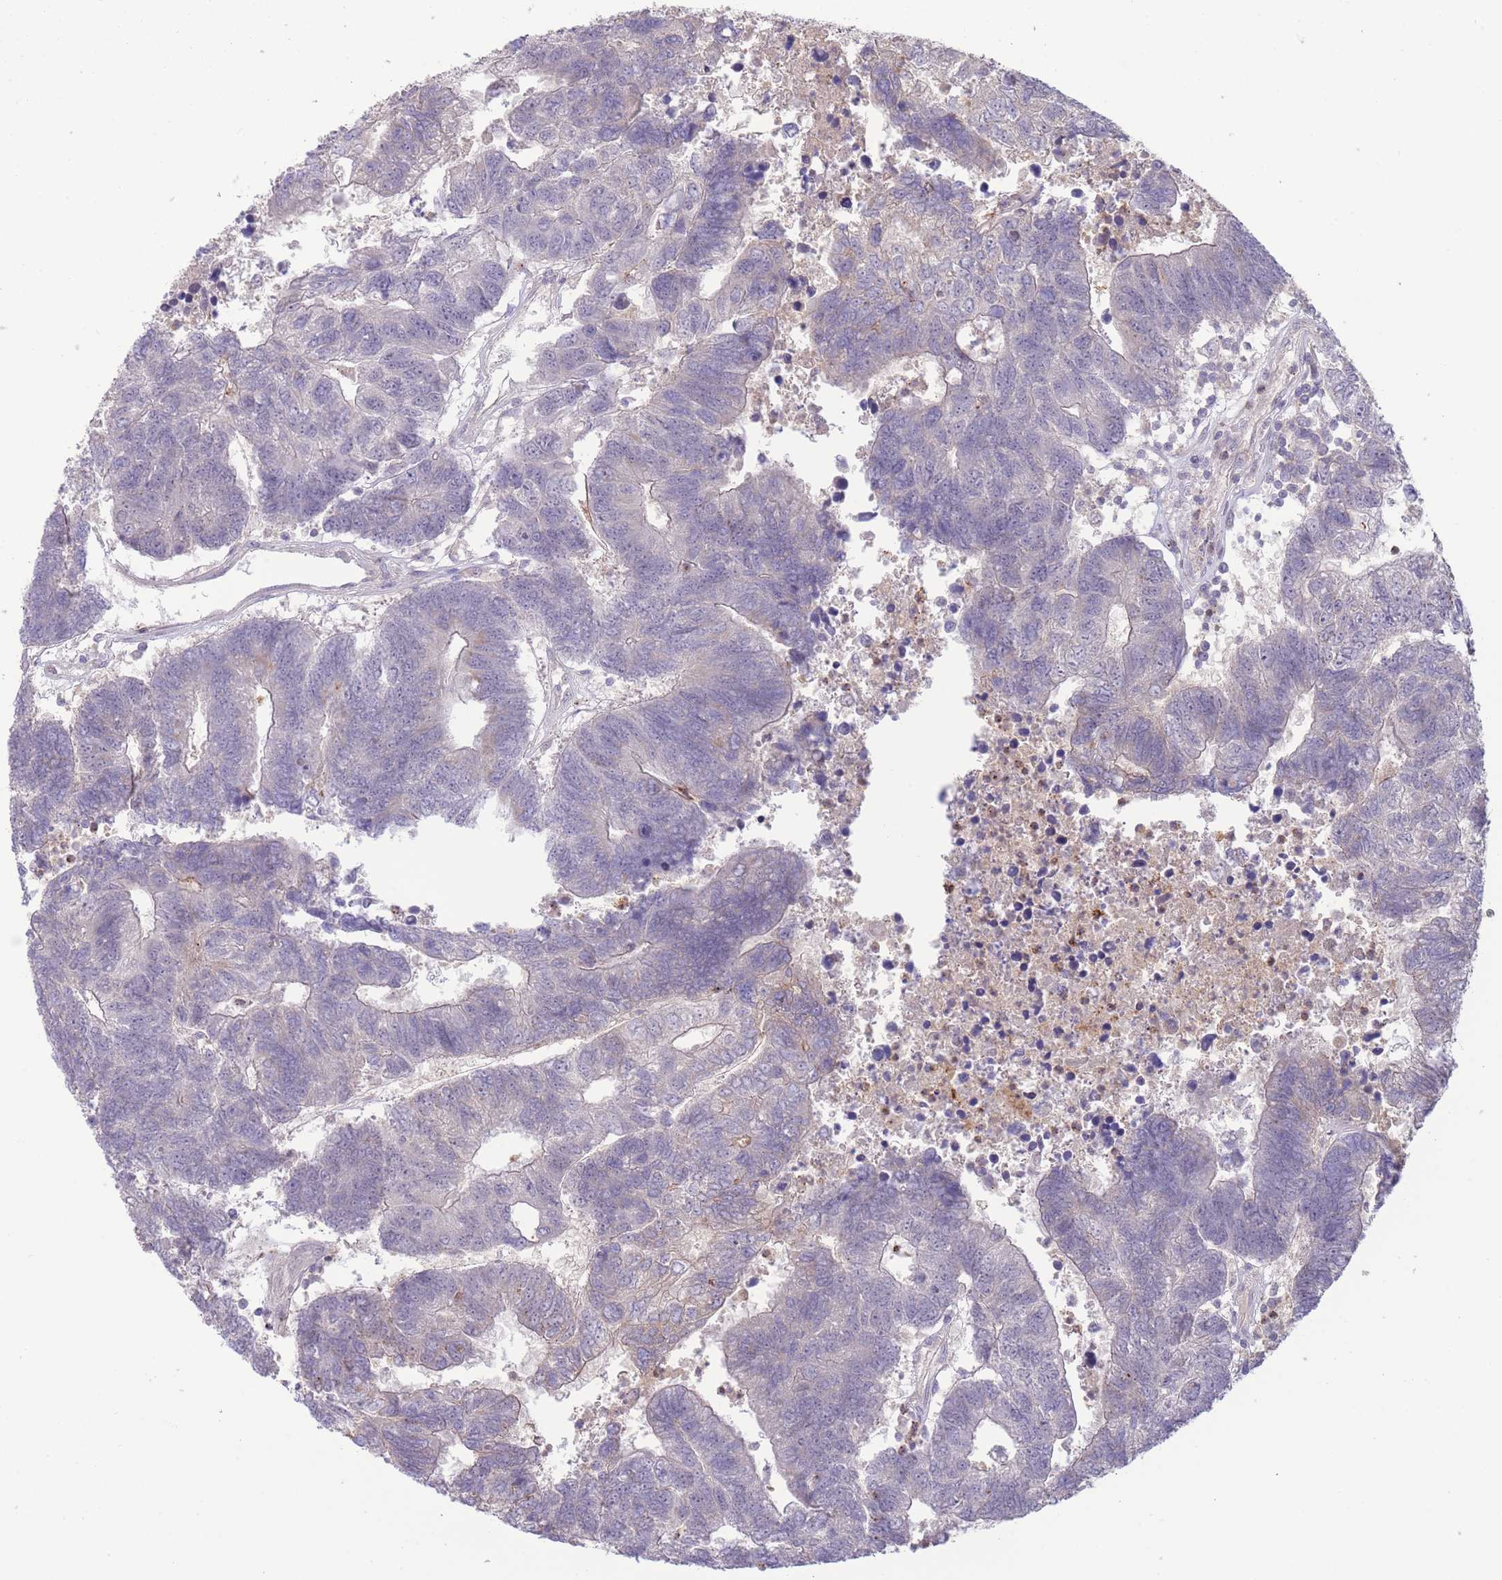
{"staining": {"intensity": "negative", "quantity": "none", "location": "none"}, "tissue": "colorectal cancer", "cell_type": "Tumor cells", "image_type": "cancer", "snomed": [{"axis": "morphology", "description": "Adenocarcinoma, NOS"}, {"axis": "topography", "description": "Colon"}], "caption": "Tumor cells are negative for protein expression in human colorectal cancer (adenocarcinoma).", "gene": "ZNF304", "patient": {"sex": "female", "age": 48}}